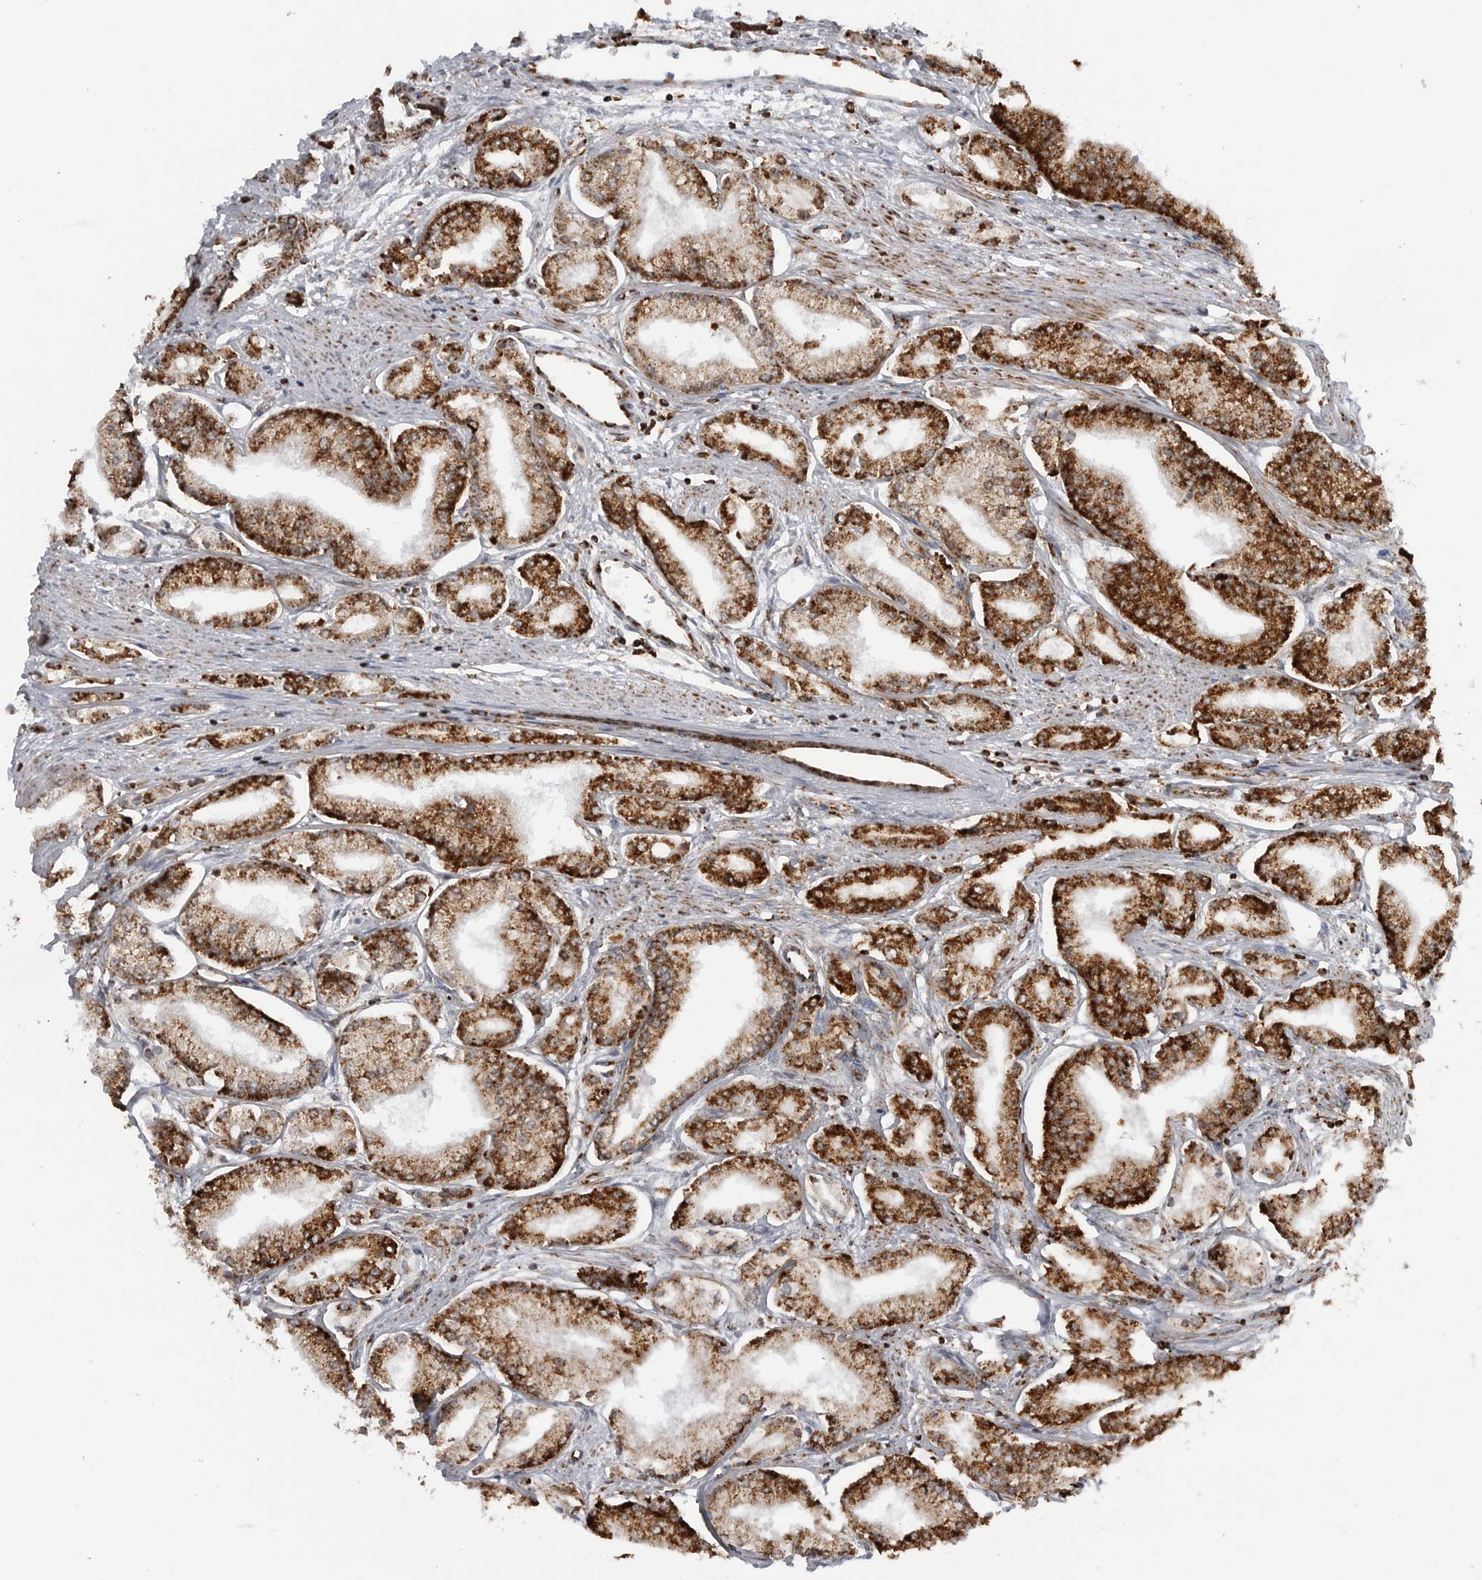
{"staining": {"intensity": "strong", "quantity": ">75%", "location": "cytoplasmic/membranous"}, "tissue": "prostate cancer", "cell_type": "Tumor cells", "image_type": "cancer", "snomed": [{"axis": "morphology", "description": "Adenocarcinoma, Low grade"}, {"axis": "topography", "description": "Prostate"}], "caption": "The image displays immunohistochemical staining of prostate cancer. There is strong cytoplasmic/membranous expression is present in about >75% of tumor cells.", "gene": "COX5A", "patient": {"sex": "male", "age": 52}}